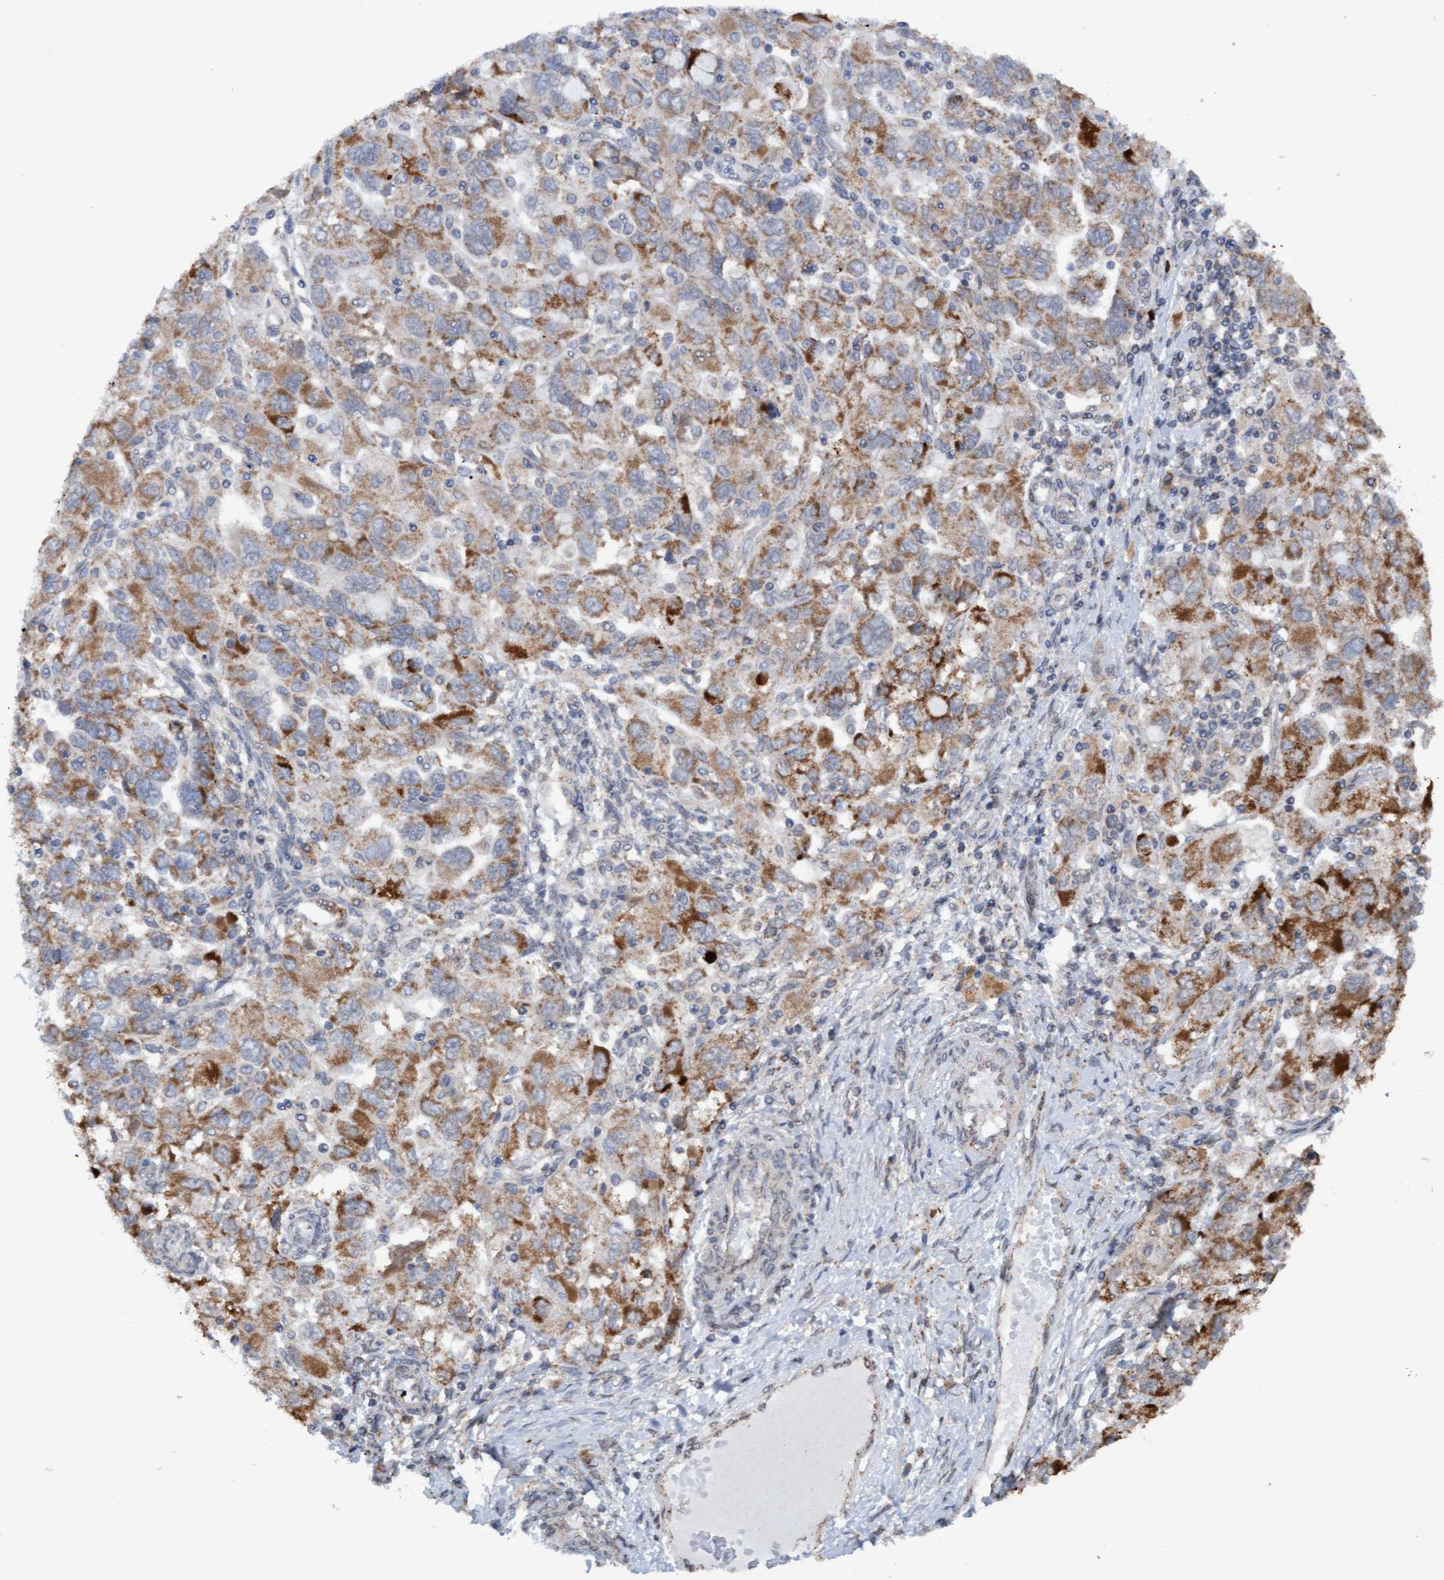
{"staining": {"intensity": "moderate", "quantity": ">75%", "location": "cytoplasmic/membranous"}, "tissue": "ovarian cancer", "cell_type": "Tumor cells", "image_type": "cancer", "snomed": [{"axis": "morphology", "description": "Carcinoma, NOS"}, {"axis": "morphology", "description": "Cystadenocarcinoma, serous, NOS"}, {"axis": "topography", "description": "Ovary"}], "caption": "High-magnification brightfield microscopy of carcinoma (ovarian) stained with DAB (brown) and counterstained with hematoxylin (blue). tumor cells exhibit moderate cytoplasmic/membranous staining is seen in about>75% of cells.", "gene": "MGLL", "patient": {"sex": "female", "age": 69}}